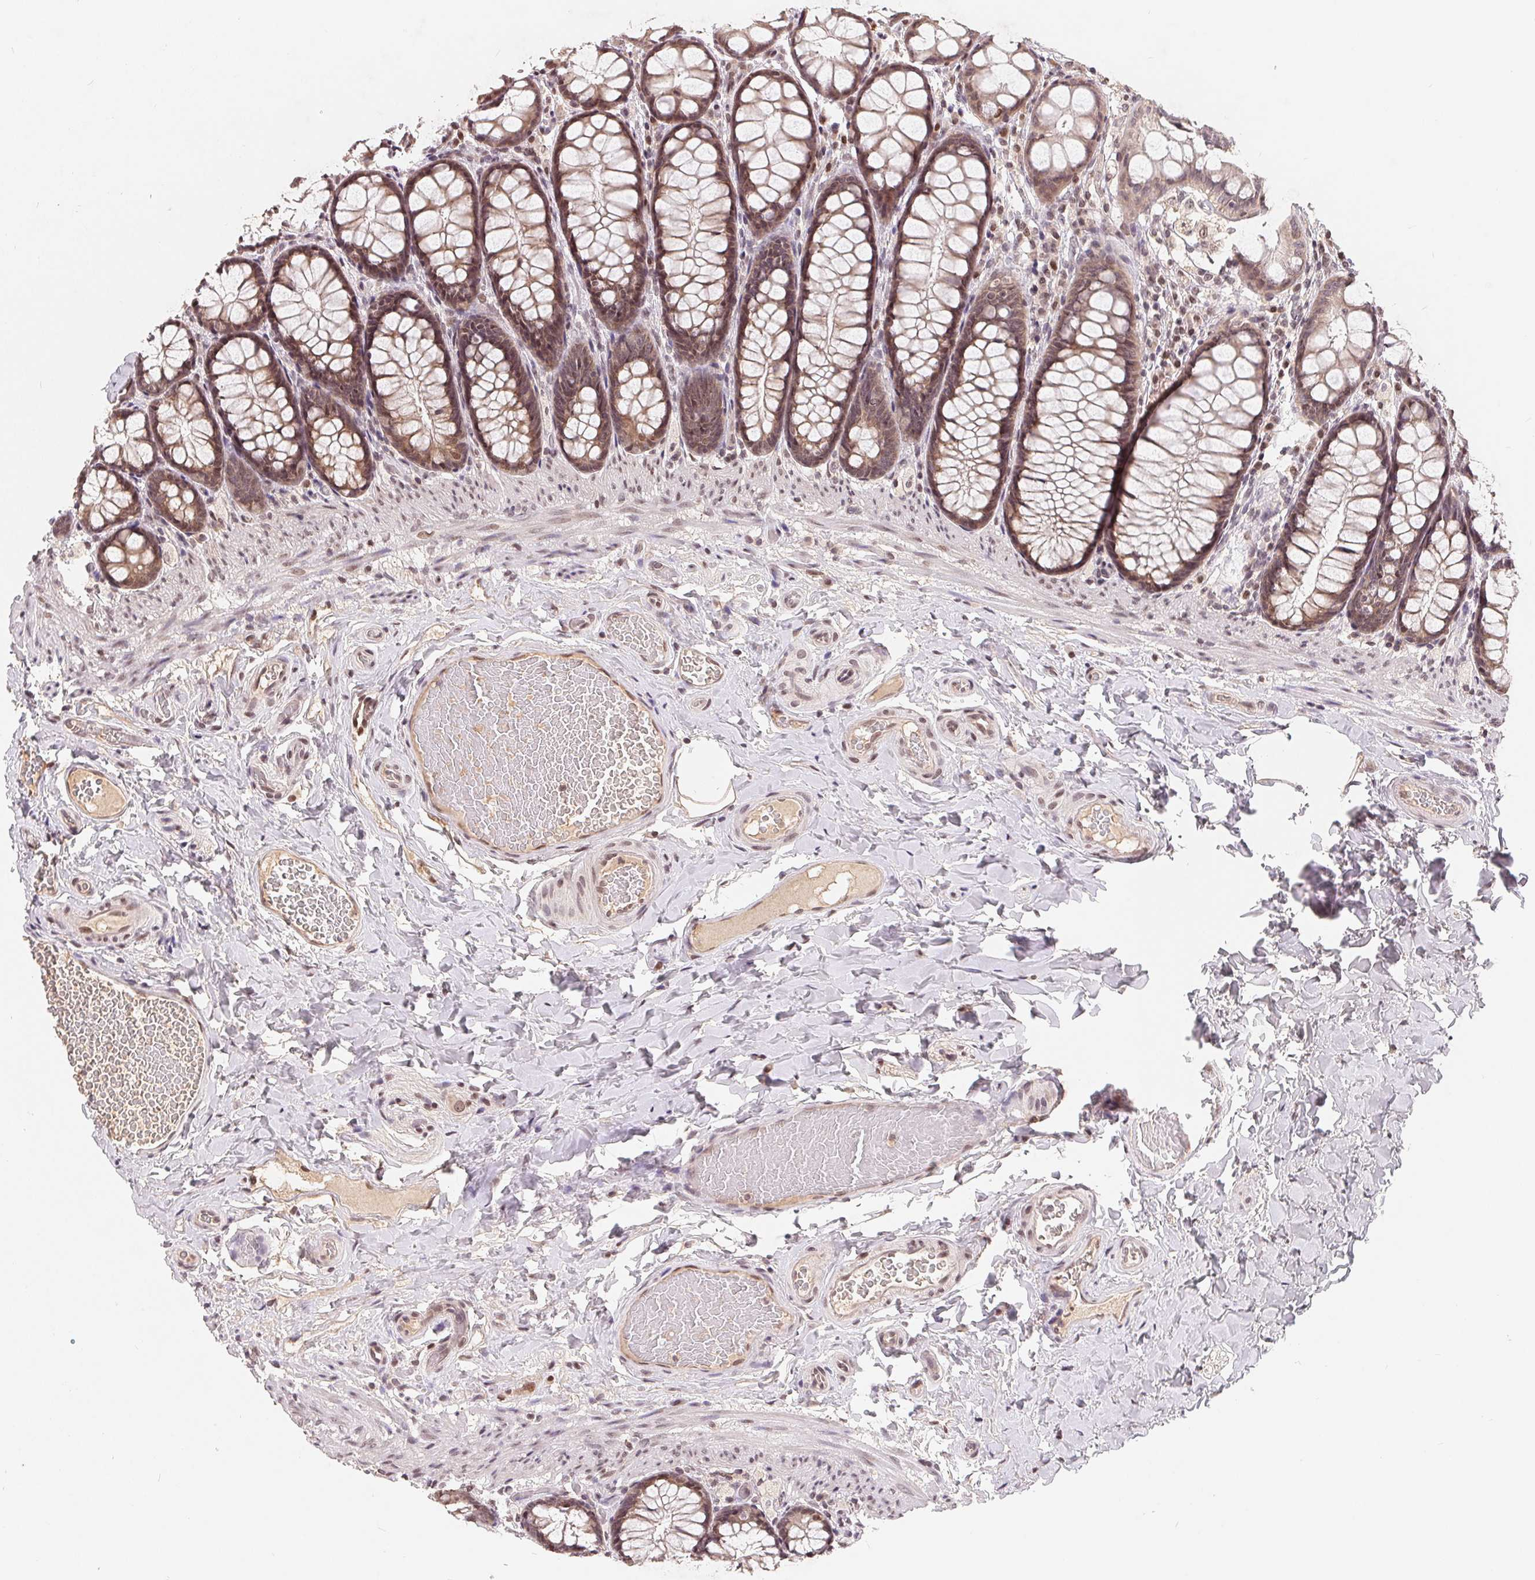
{"staining": {"intensity": "moderate", "quantity": ">75%", "location": "nuclear"}, "tissue": "colon", "cell_type": "Endothelial cells", "image_type": "normal", "snomed": [{"axis": "morphology", "description": "Normal tissue, NOS"}, {"axis": "topography", "description": "Colon"}], "caption": "This photomicrograph displays normal colon stained with immunohistochemistry (IHC) to label a protein in brown. The nuclear of endothelial cells show moderate positivity for the protein. Nuclei are counter-stained blue.", "gene": "HMGN3", "patient": {"sex": "male", "age": 47}}